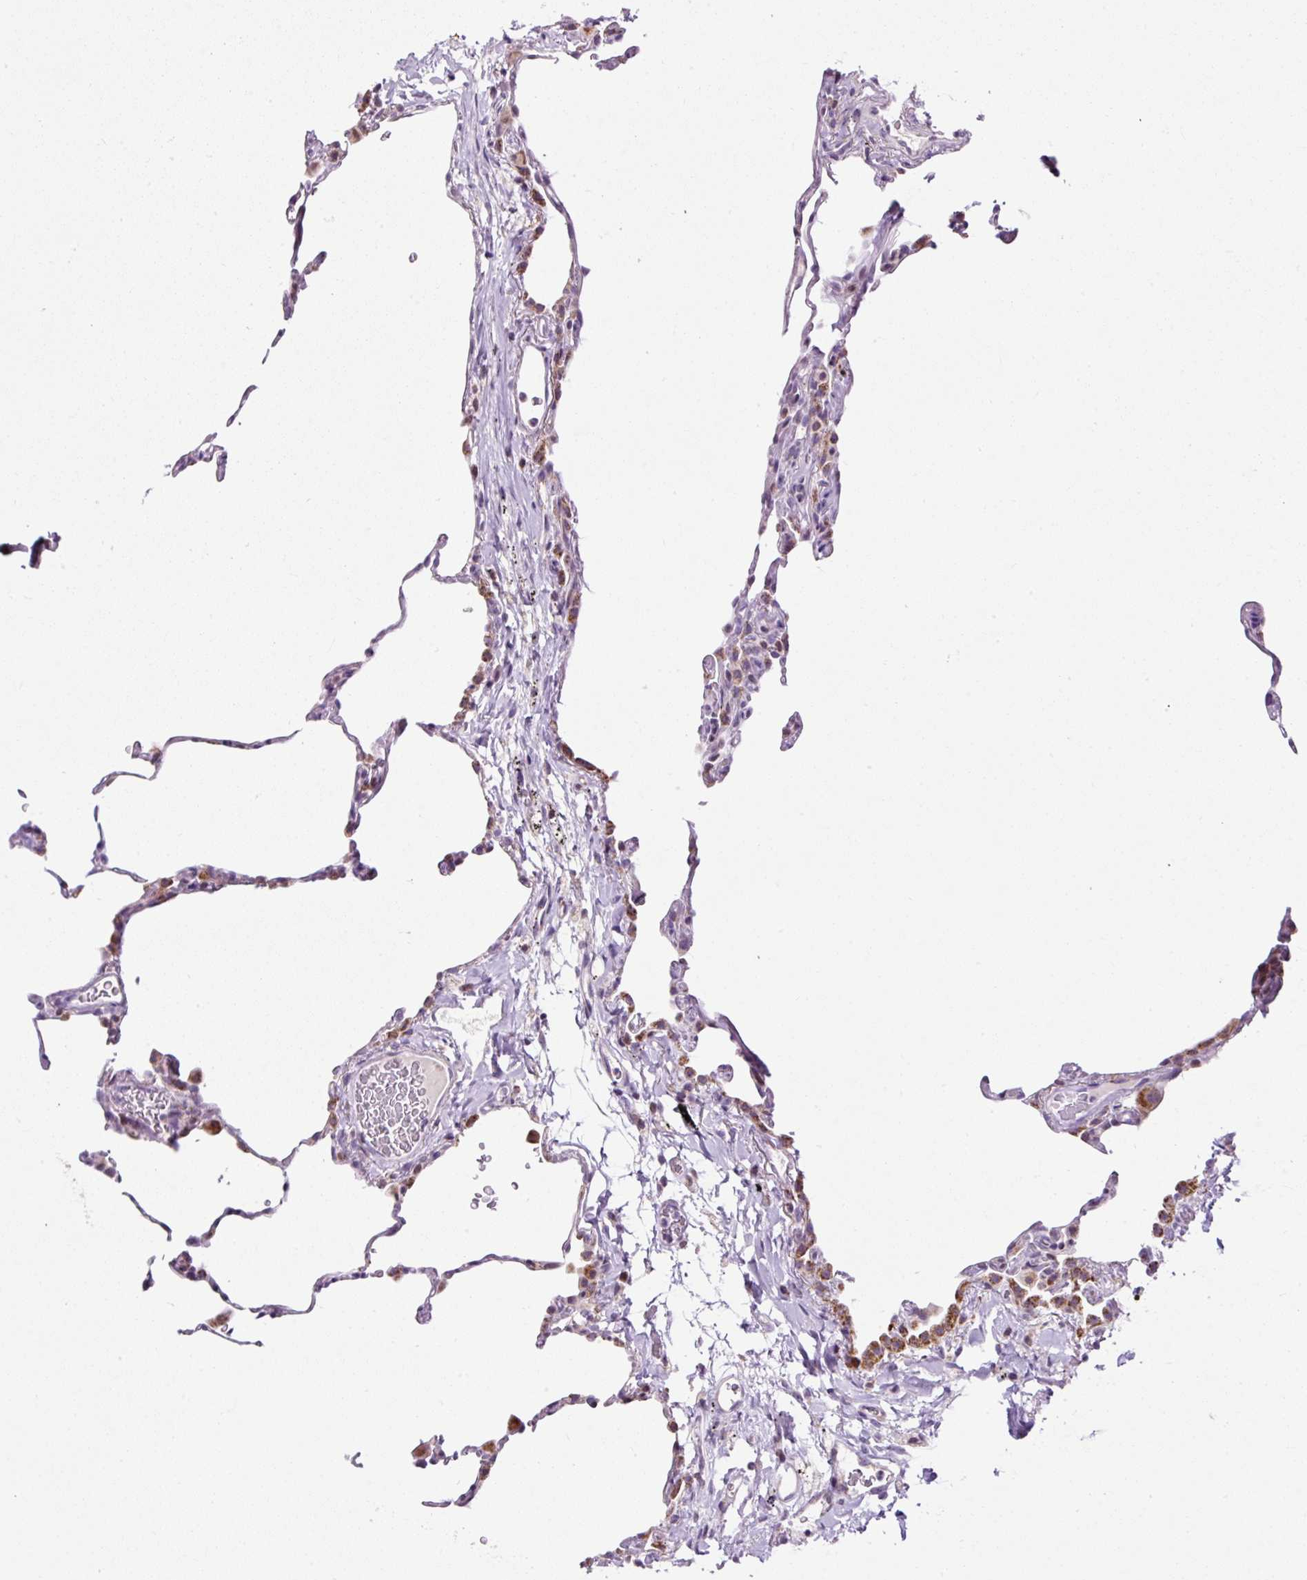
{"staining": {"intensity": "moderate", "quantity": "<25%", "location": "cytoplasmic/membranous"}, "tissue": "lung", "cell_type": "Alveolar cells", "image_type": "normal", "snomed": [{"axis": "morphology", "description": "Normal tissue, NOS"}, {"axis": "topography", "description": "Lung"}], "caption": "This photomicrograph exhibits immunohistochemistry (IHC) staining of normal human lung, with low moderate cytoplasmic/membranous positivity in about <25% of alveolar cells.", "gene": "FMC1", "patient": {"sex": "female", "age": 57}}